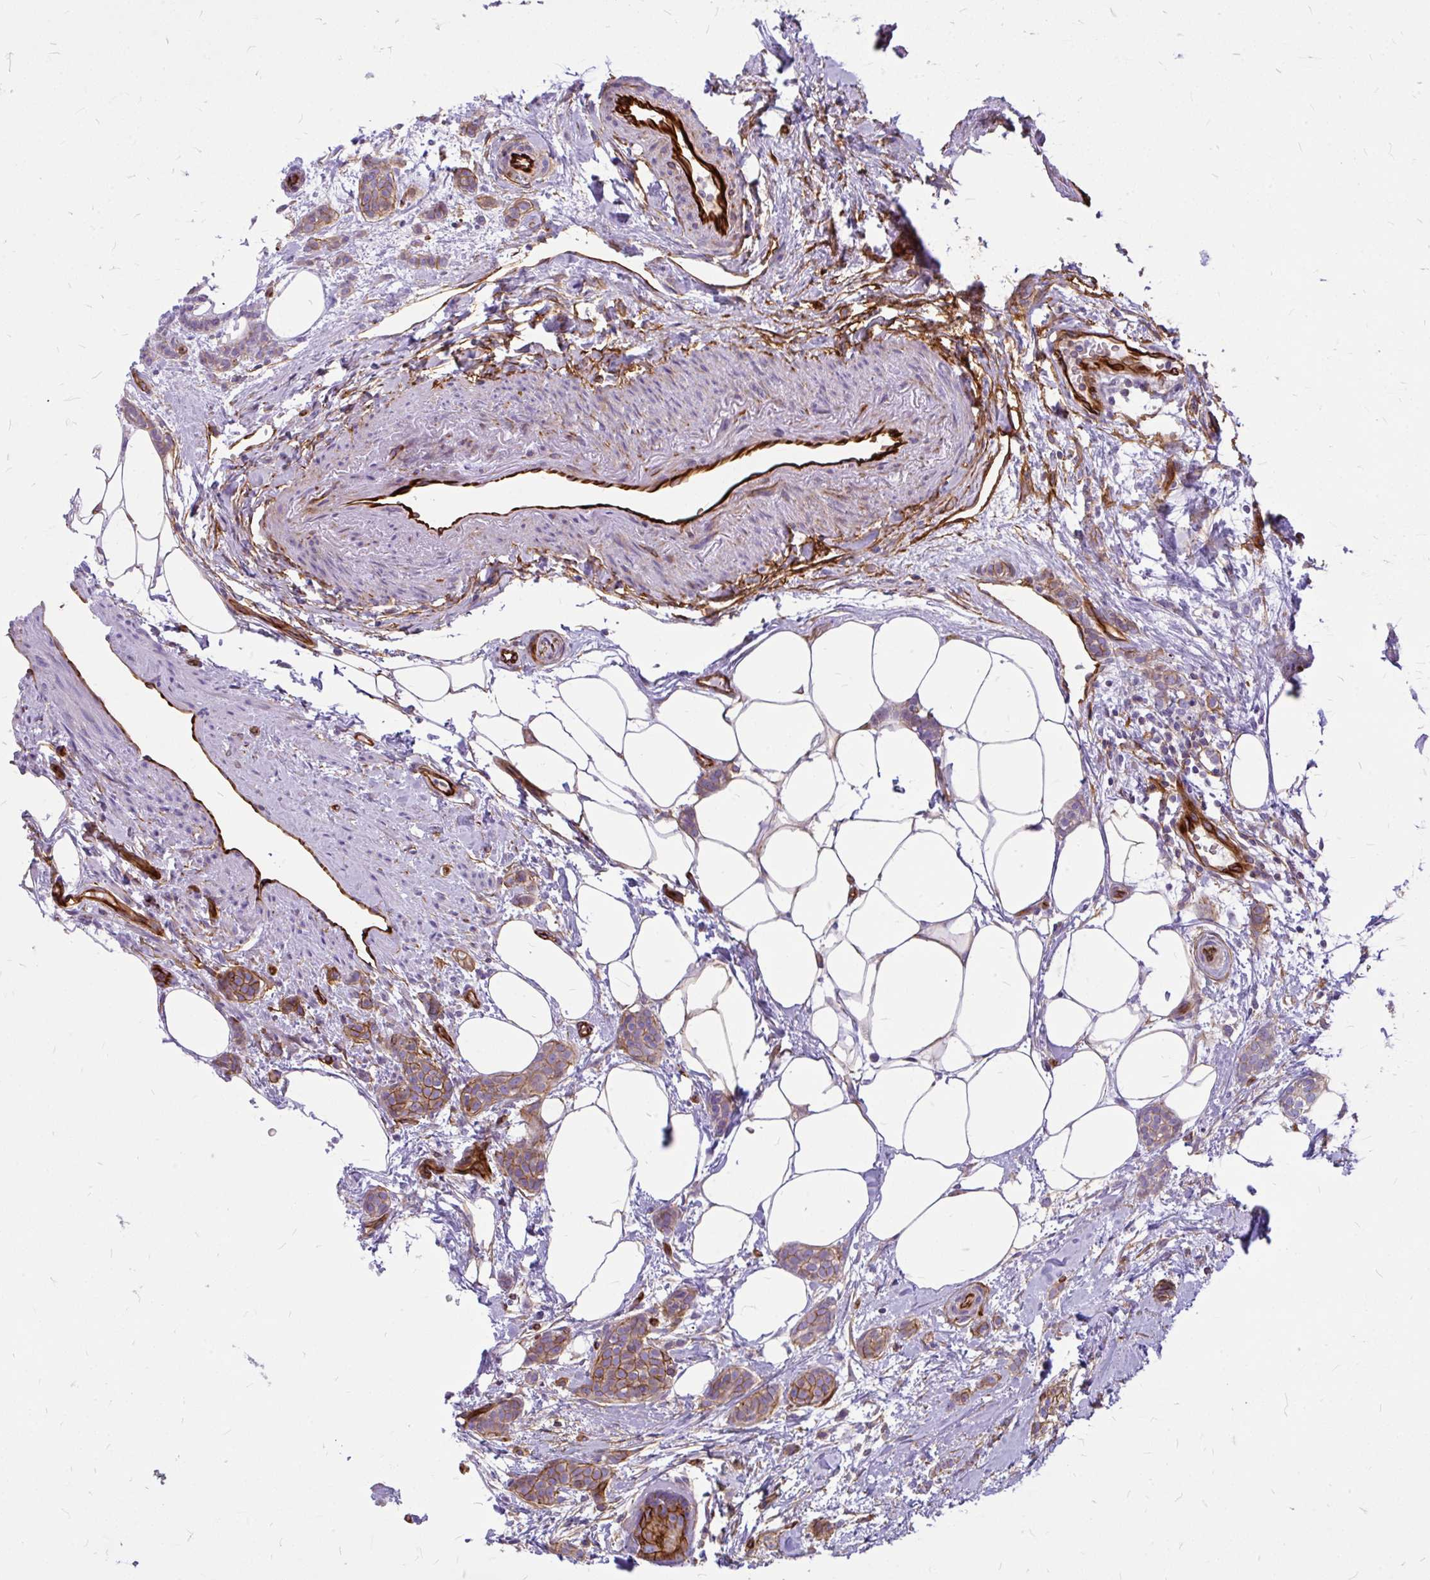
{"staining": {"intensity": "moderate", "quantity": ">75%", "location": "cytoplasmic/membranous"}, "tissue": "breast cancer", "cell_type": "Tumor cells", "image_type": "cancer", "snomed": [{"axis": "morphology", "description": "Duct carcinoma"}, {"axis": "topography", "description": "Breast"}], "caption": "IHC image of neoplastic tissue: human breast cancer (intraductal carcinoma) stained using IHC reveals medium levels of moderate protein expression localized specifically in the cytoplasmic/membranous of tumor cells, appearing as a cytoplasmic/membranous brown color.", "gene": "MAP1LC3B", "patient": {"sex": "female", "age": 72}}